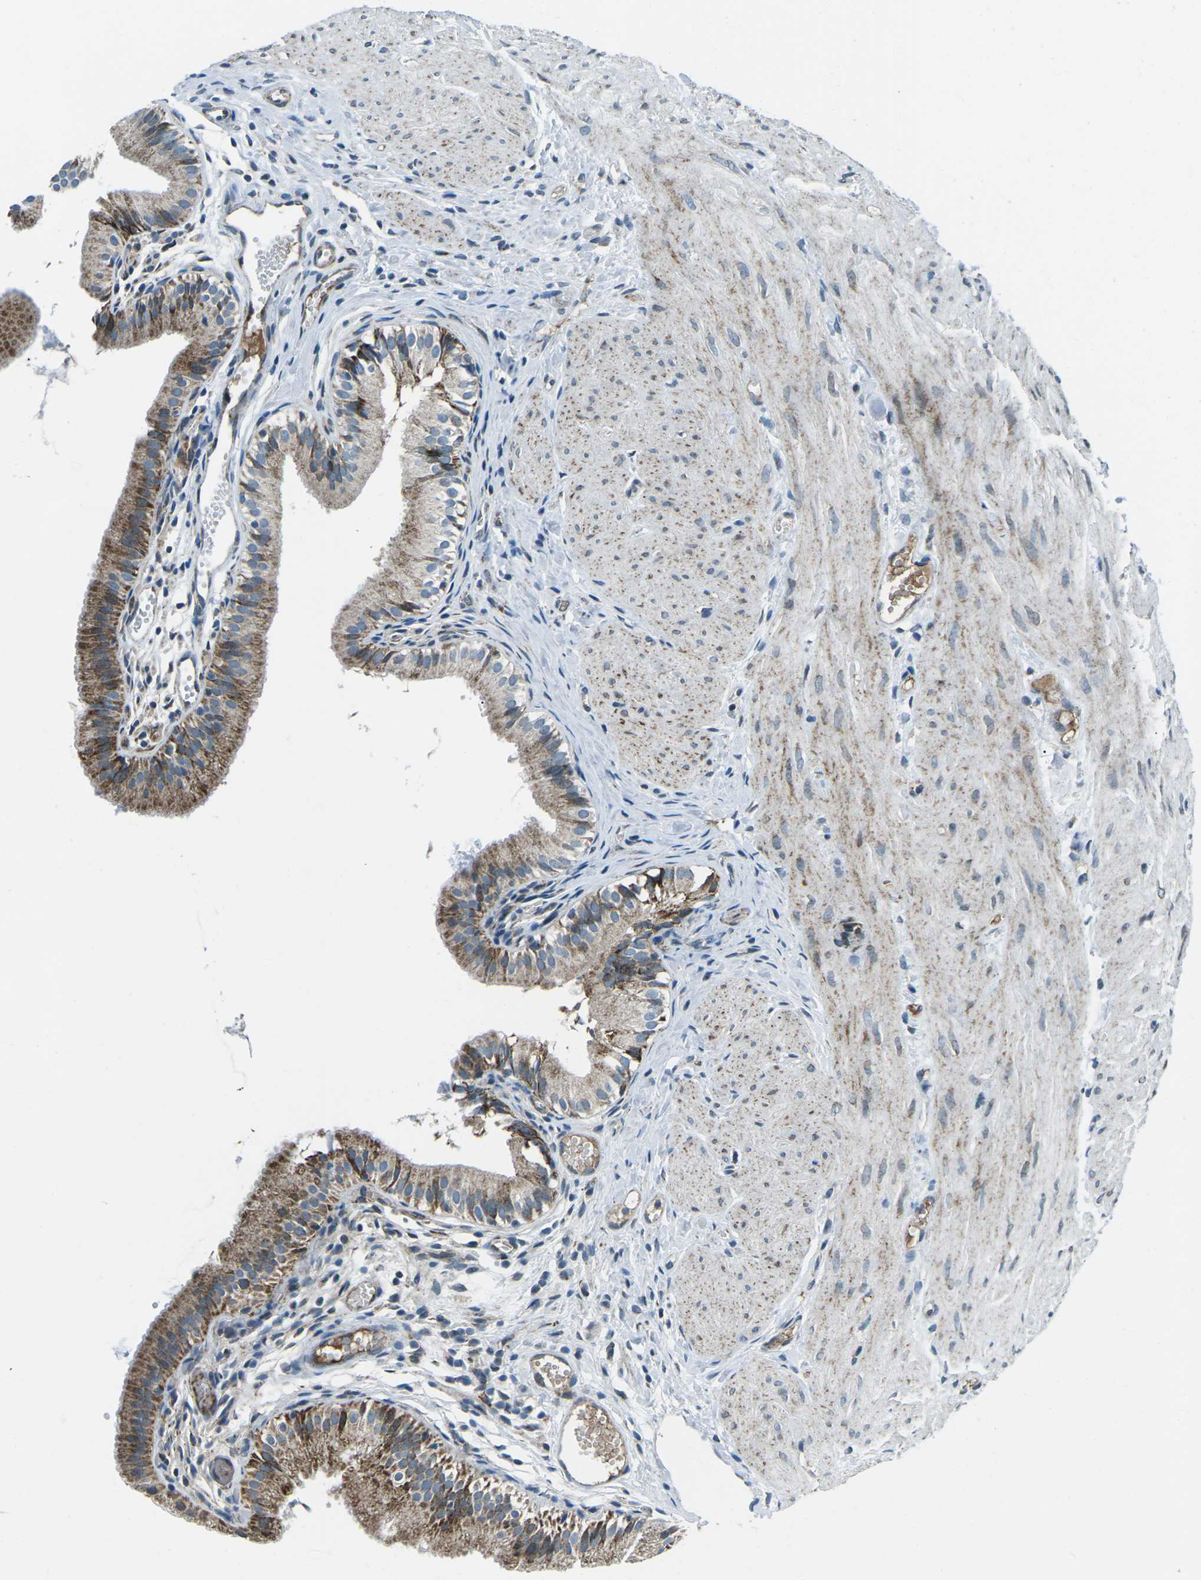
{"staining": {"intensity": "moderate", "quantity": ">75%", "location": "cytoplasmic/membranous"}, "tissue": "gallbladder", "cell_type": "Glandular cells", "image_type": "normal", "snomed": [{"axis": "morphology", "description": "Normal tissue, NOS"}, {"axis": "topography", "description": "Gallbladder"}], "caption": "Immunohistochemical staining of unremarkable human gallbladder displays >75% levels of moderate cytoplasmic/membranous protein expression in about >75% of glandular cells. (DAB (3,3'-diaminobenzidine) IHC with brightfield microscopy, high magnification).", "gene": "RFESD", "patient": {"sex": "female", "age": 26}}